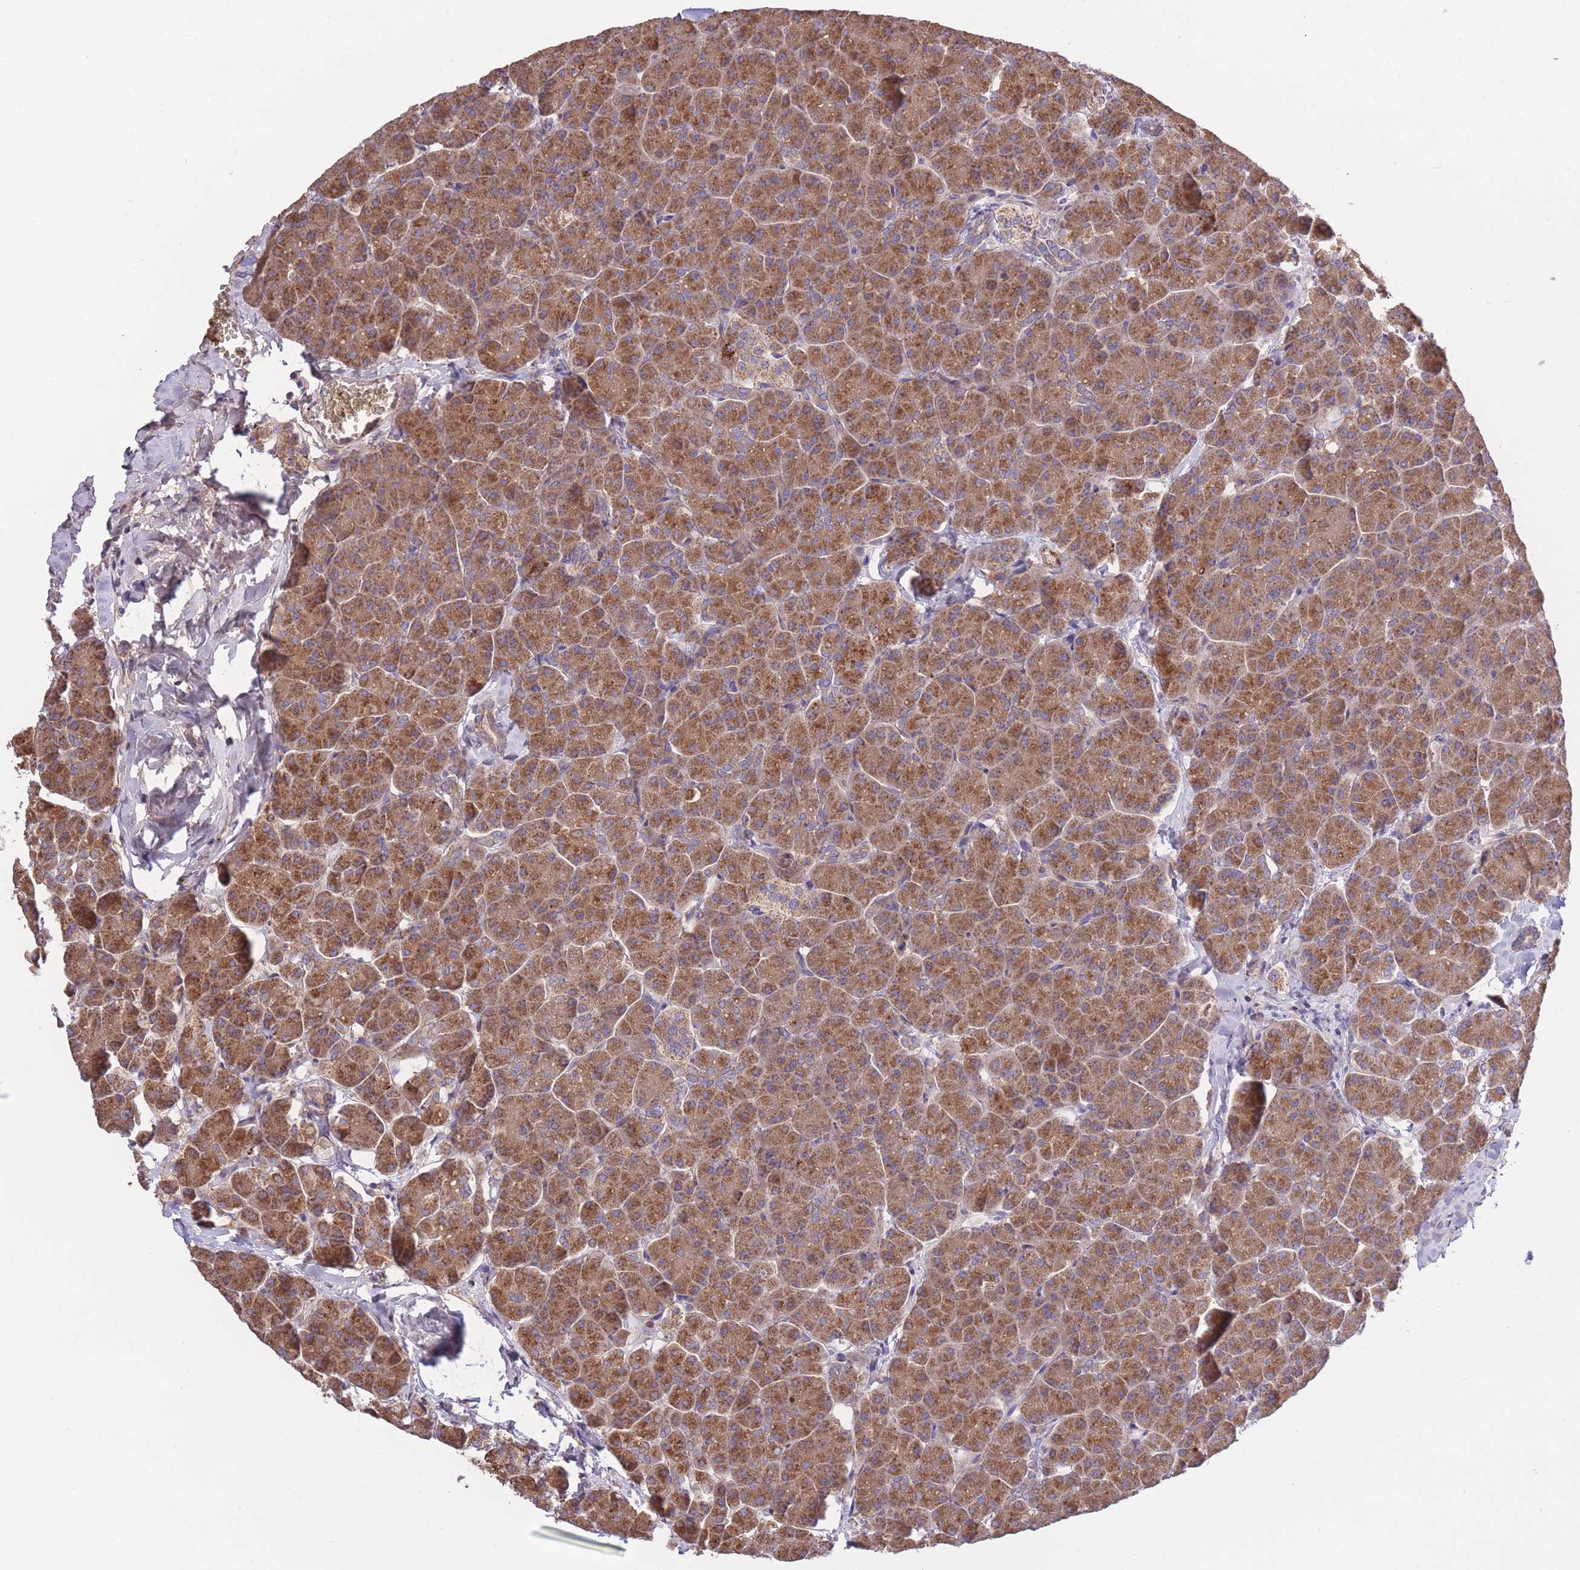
{"staining": {"intensity": "strong", "quantity": ">75%", "location": "cytoplasmic/membranous"}, "tissue": "pancreas", "cell_type": "Exocrine glandular cells", "image_type": "normal", "snomed": [{"axis": "morphology", "description": "Normal tissue, NOS"}, {"axis": "topography", "description": "Pancreas"}, {"axis": "topography", "description": "Peripheral nerve tissue"}], "caption": "Immunohistochemical staining of unremarkable human pancreas displays >75% levels of strong cytoplasmic/membranous protein expression in approximately >75% of exocrine glandular cells.", "gene": "ATP13A2", "patient": {"sex": "male", "age": 54}}